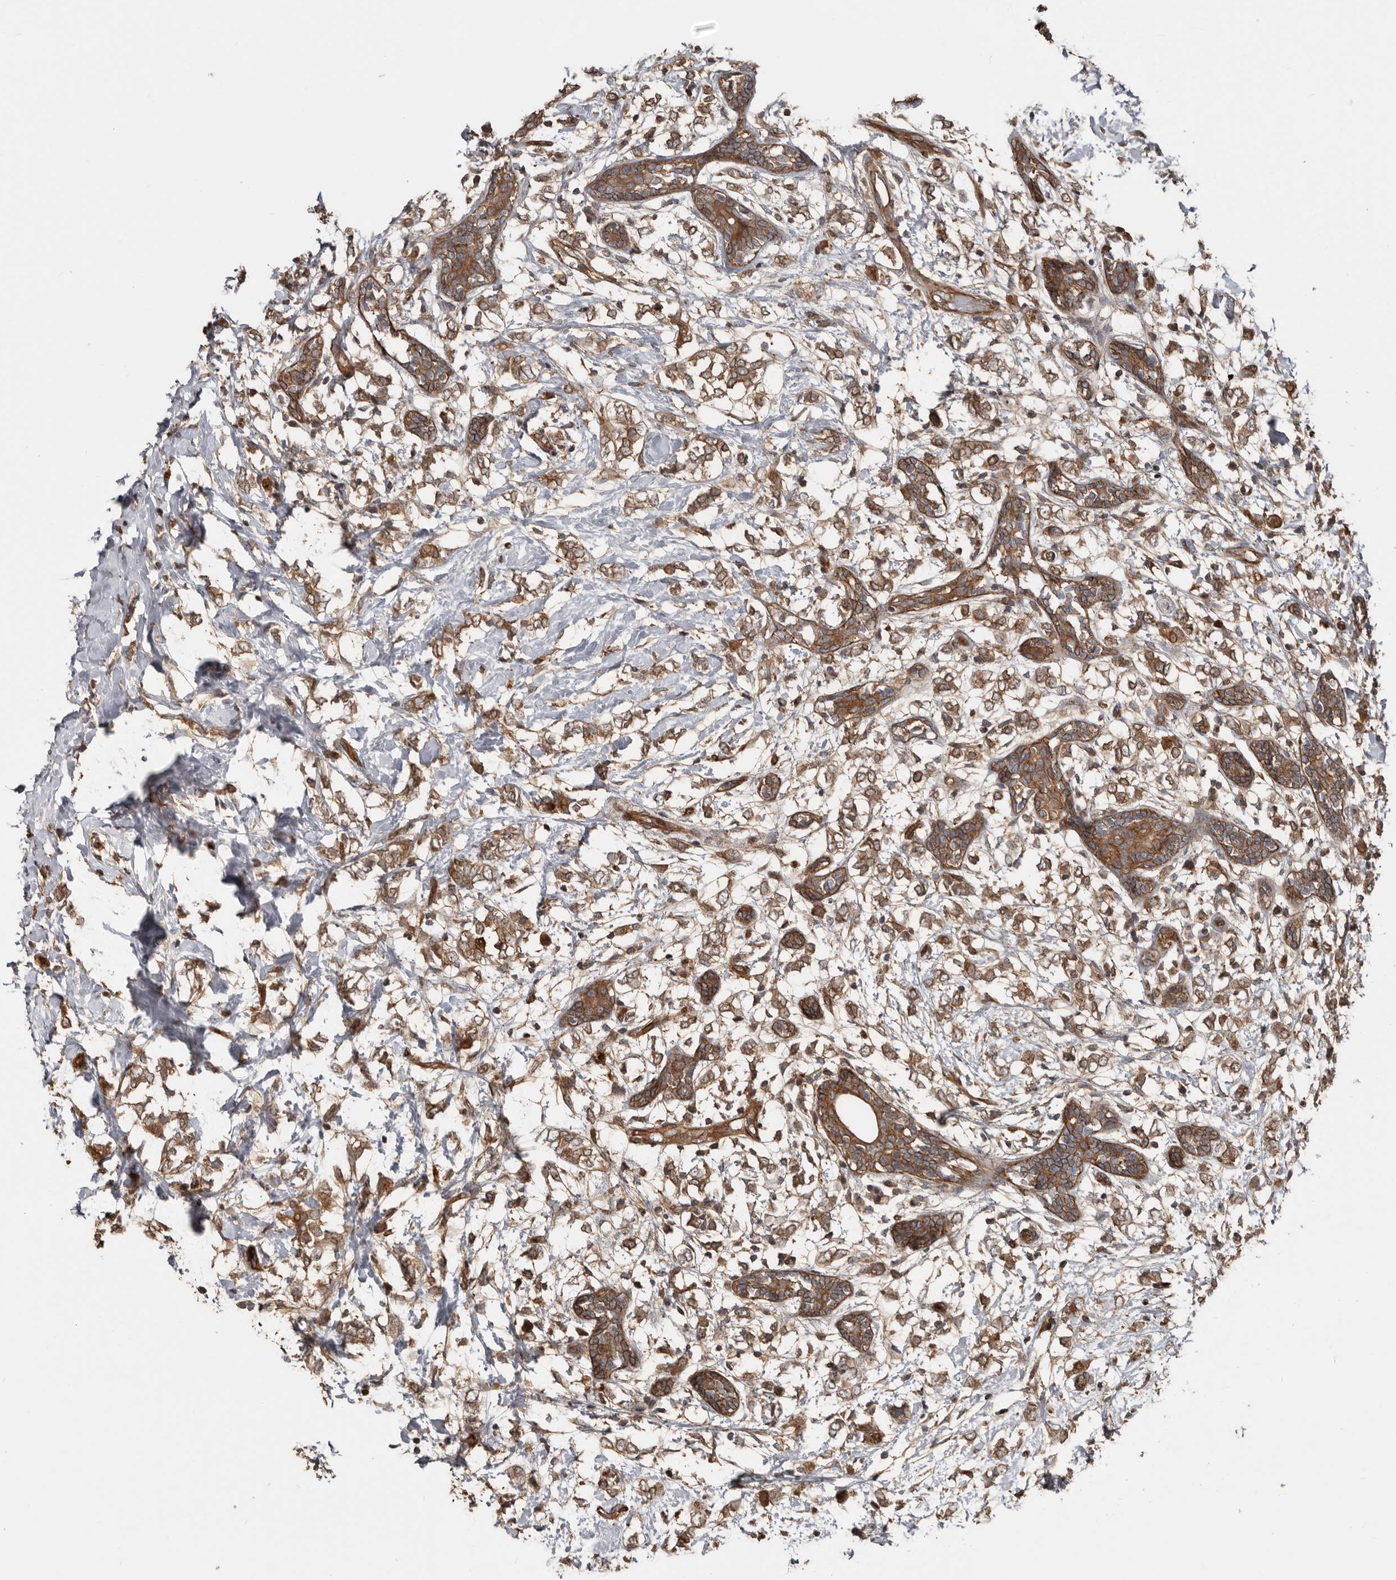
{"staining": {"intensity": "moderate", "quantity": ">75%", "location": "cytoplasmic/membranous"}, "tissue": "breast cancer", "cell_type": "Tumor cells", "image_type": "cancer", "snomed": [{"axis": "morphology", "description": "Normal tissue, NOS"}, {"axis": "morphology", "description": "Lobular carcinoma"}, {"axis": "topography", "description": "Breast"}], "caption": "Breast cancer was stained to show a protein in brown. There is medium levels of moderate cytoplasmic/membranous expression in about >75% of tumor cells.", "gene": "EXOC3L1", "patient": {"sex": "female", "age": 47}}